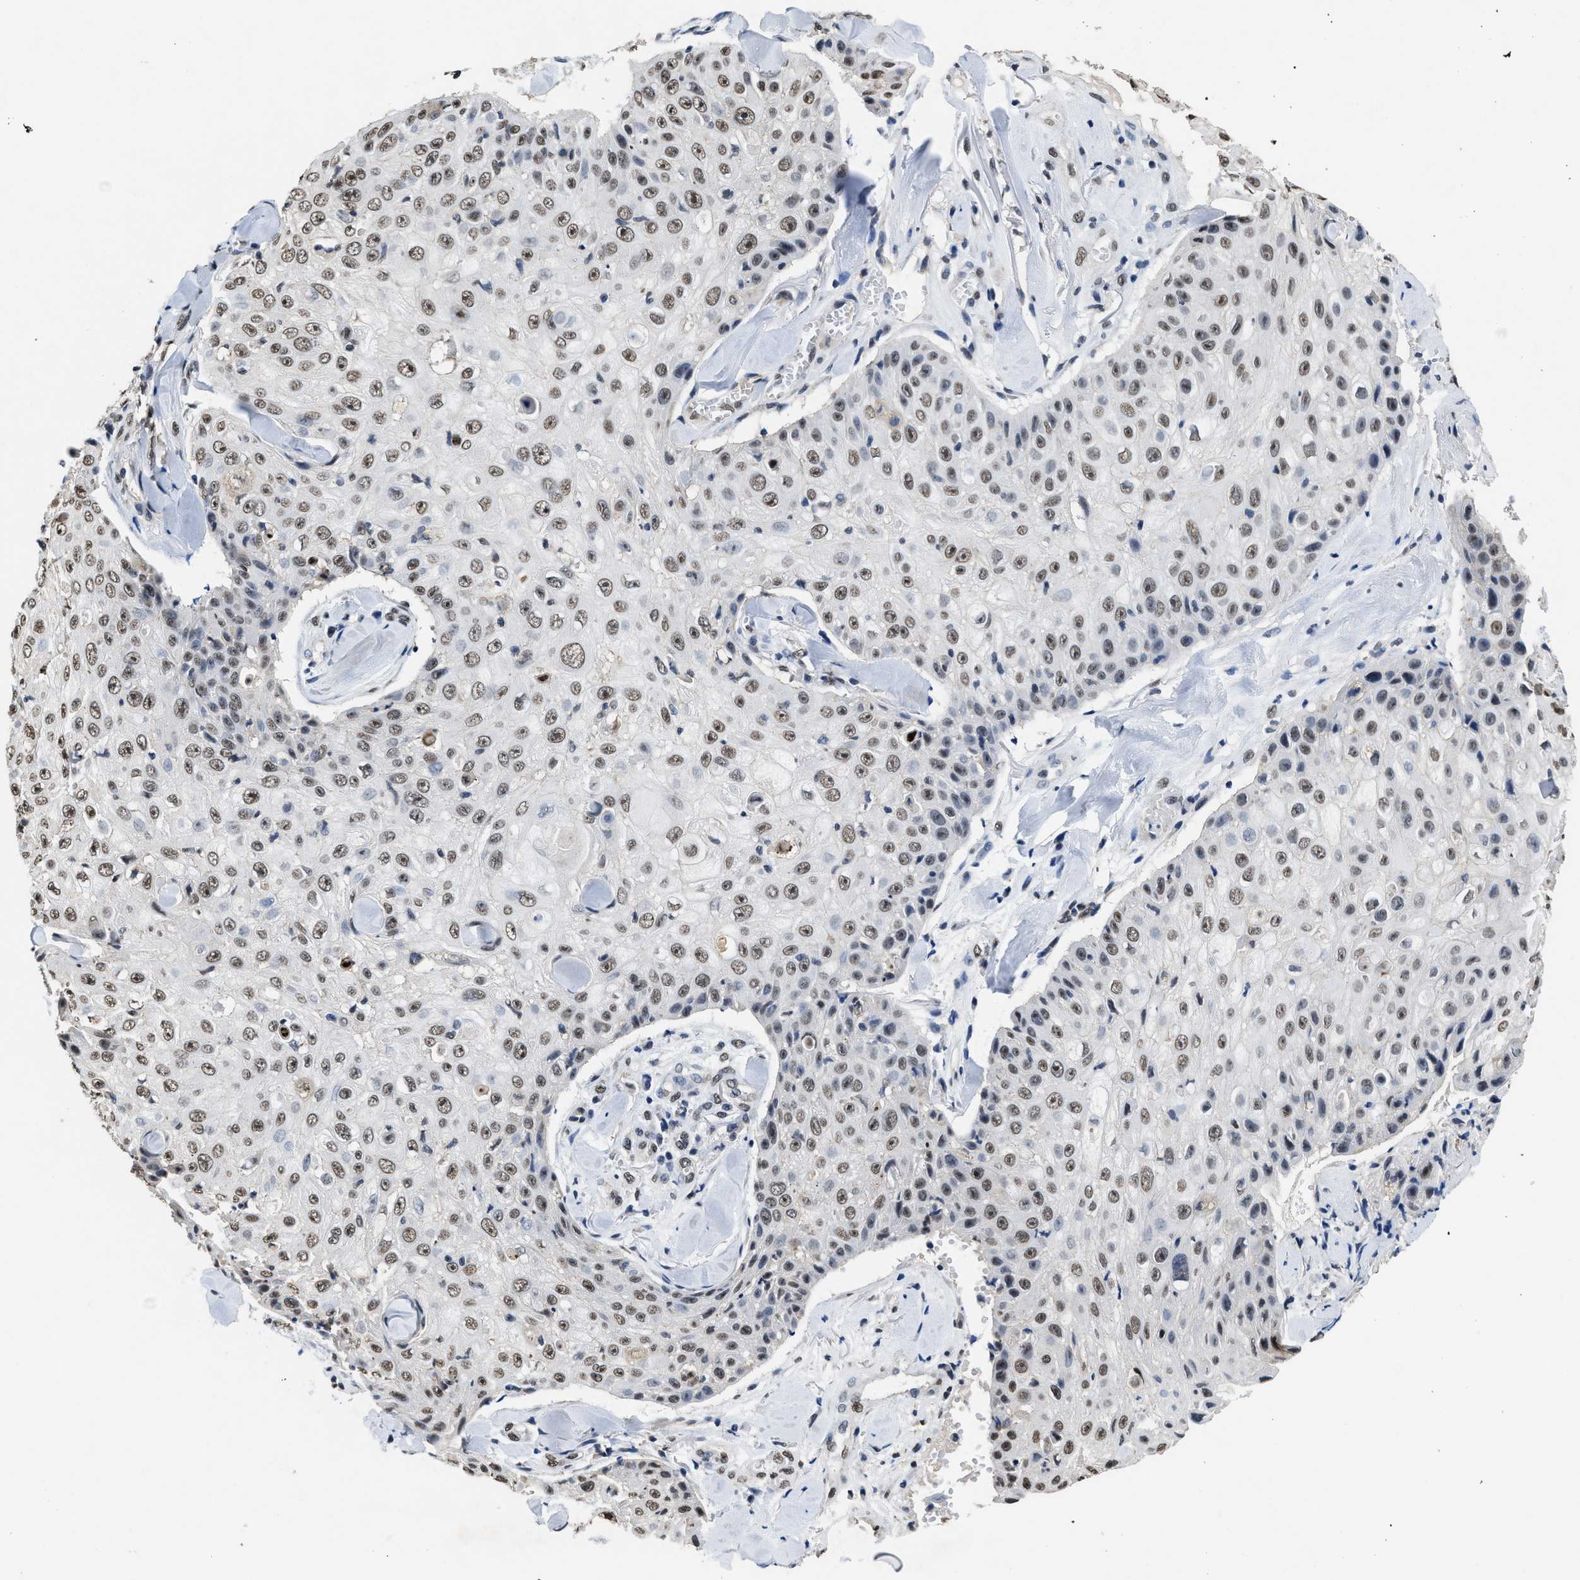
{"staining": {"intensity": "moderate", "quantity": ">75%", "location": "nuclear"}, "tissue": "skin cancer", "cell_type": "Tumor cells", "image_type": "cancer", "snomed": [{"axis": "morphology", "description": "Squamous cell carcinoma, NOS"}, {"axis": "topography", "description": "Skin"}], "caption": "Immunohistochemistry image of human squamous cell carcinoma (skin) stained for a protein (brown), which demonstrates medium levels of moderate nuclear expression in about >75% of tumor cells.", "gene": "SUPT16H", "patient": {"sex": "male", "age": 86}}